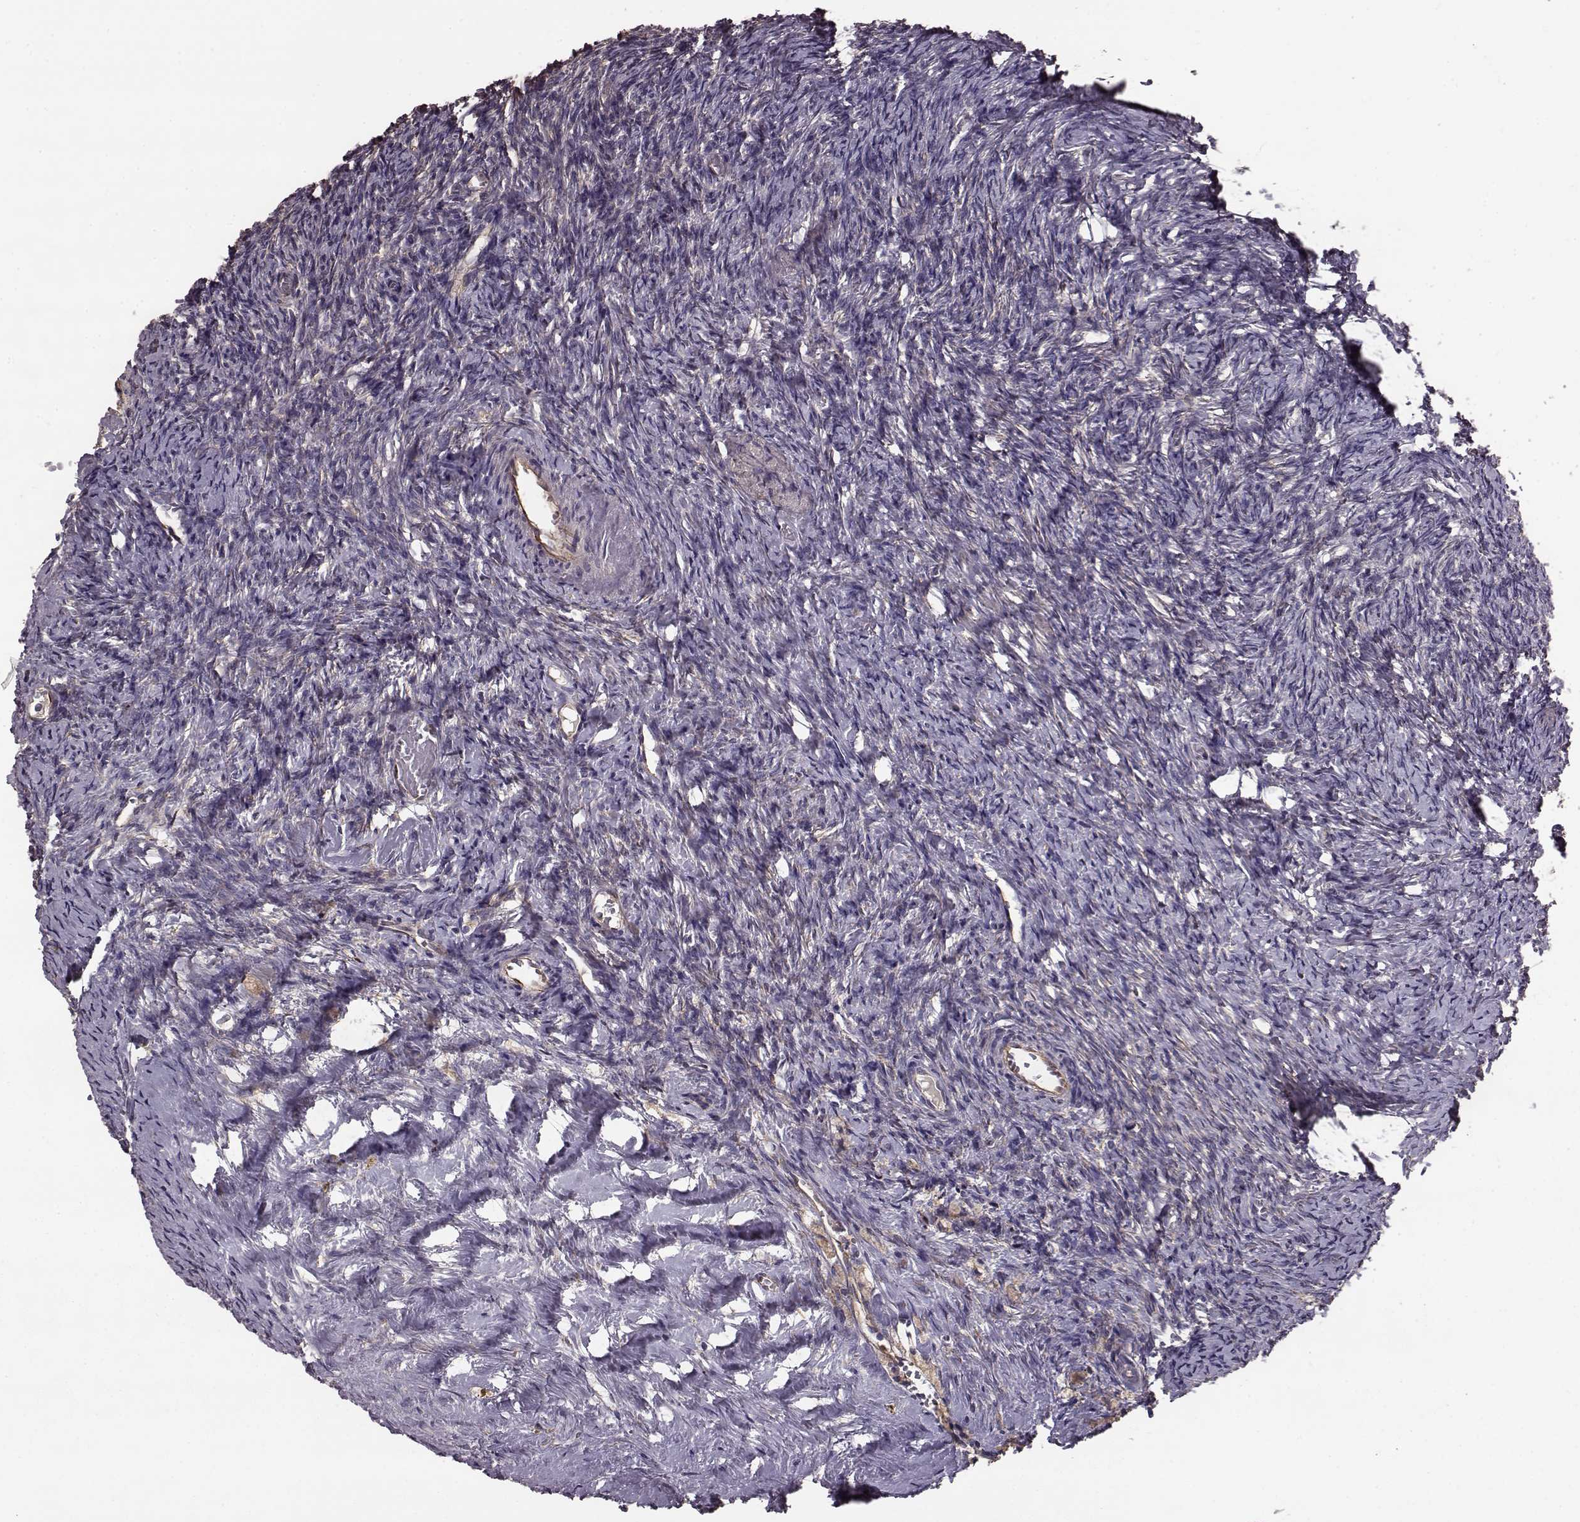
{"staining": {"intensity": "negative", "quantity": "none", "location": "none"}, "tissue": "ovary", "cell_type": "Ovarian stroma cells", "image_type": "normal", "snomed": [{"axis": "morphology", "description": "Normal tissue, NOS"}, {"axis": "topography", "description": "Ovary"}], "caption": "Ovarian stroma cells show no significant protein staining in unremarkable ovary. (Brightfield microscopy of DAB immunohistochemistry at high magnification).", "gene": "NTF3", "patient": {"sex": "female", "age": 39}}